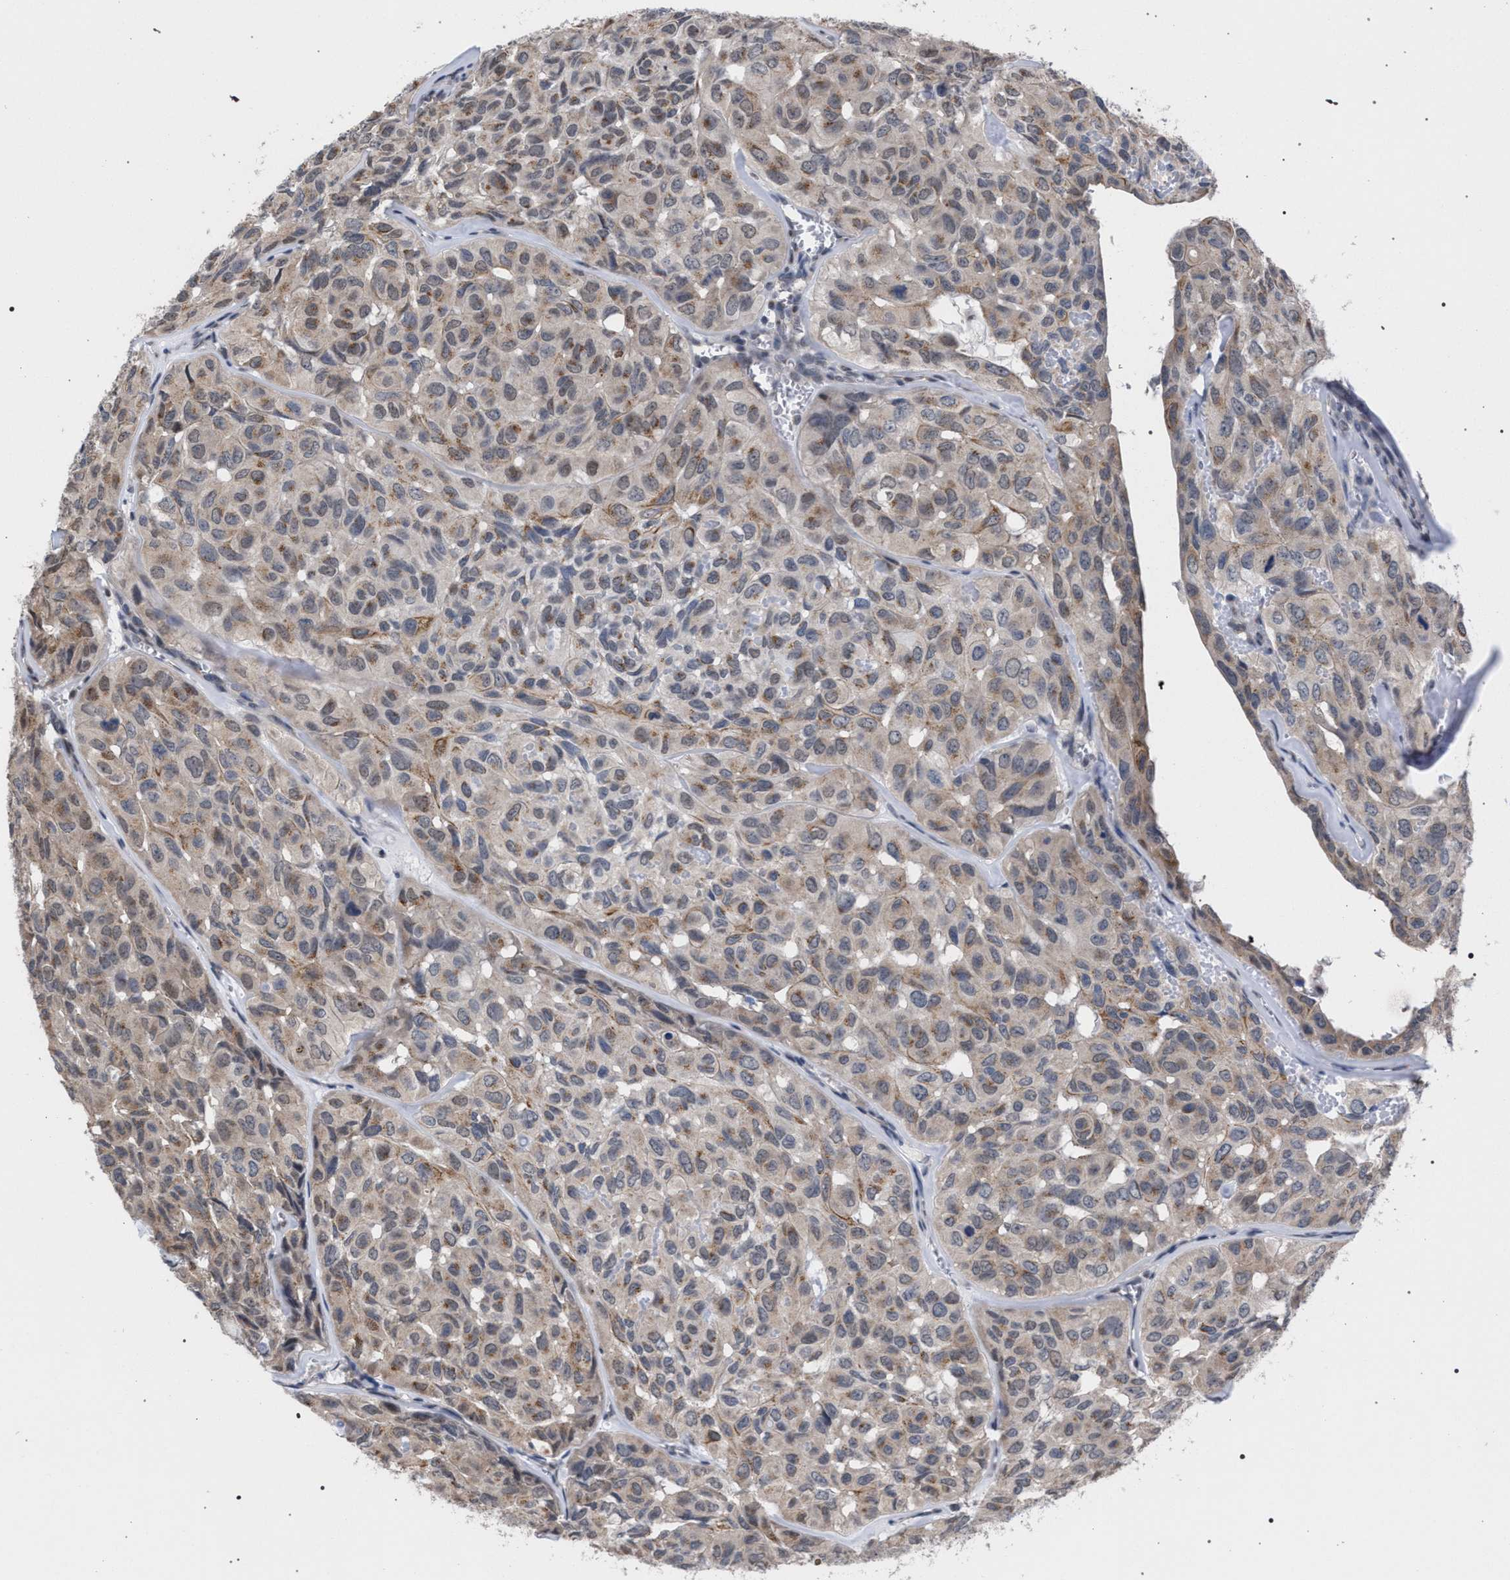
{"staining": {"intensity": "weak", "quantity": "25%-75%", "location": "cytoplasmic/membranous"}, "tissue": "head and neck cancer", "cell_type": "Tumor cells", "image_type": "cancer", "snomed": [{"axis": "morphology", "description": "Adenocarcinoma, NOS"}, {"axis": "topography", "description": "Salivary gland, NOS"}, {"axis": "topography", "description": "Head-Neck"}], "caption": "Immunohistochemical staining of human head and neck adenocarcinoma shows low levels of weak cytoplasmic/membranous expression in about 25%-75% of tumor cells.", "gene": "GOLGA2", "patient": {"sex": "female", "age": 76}}